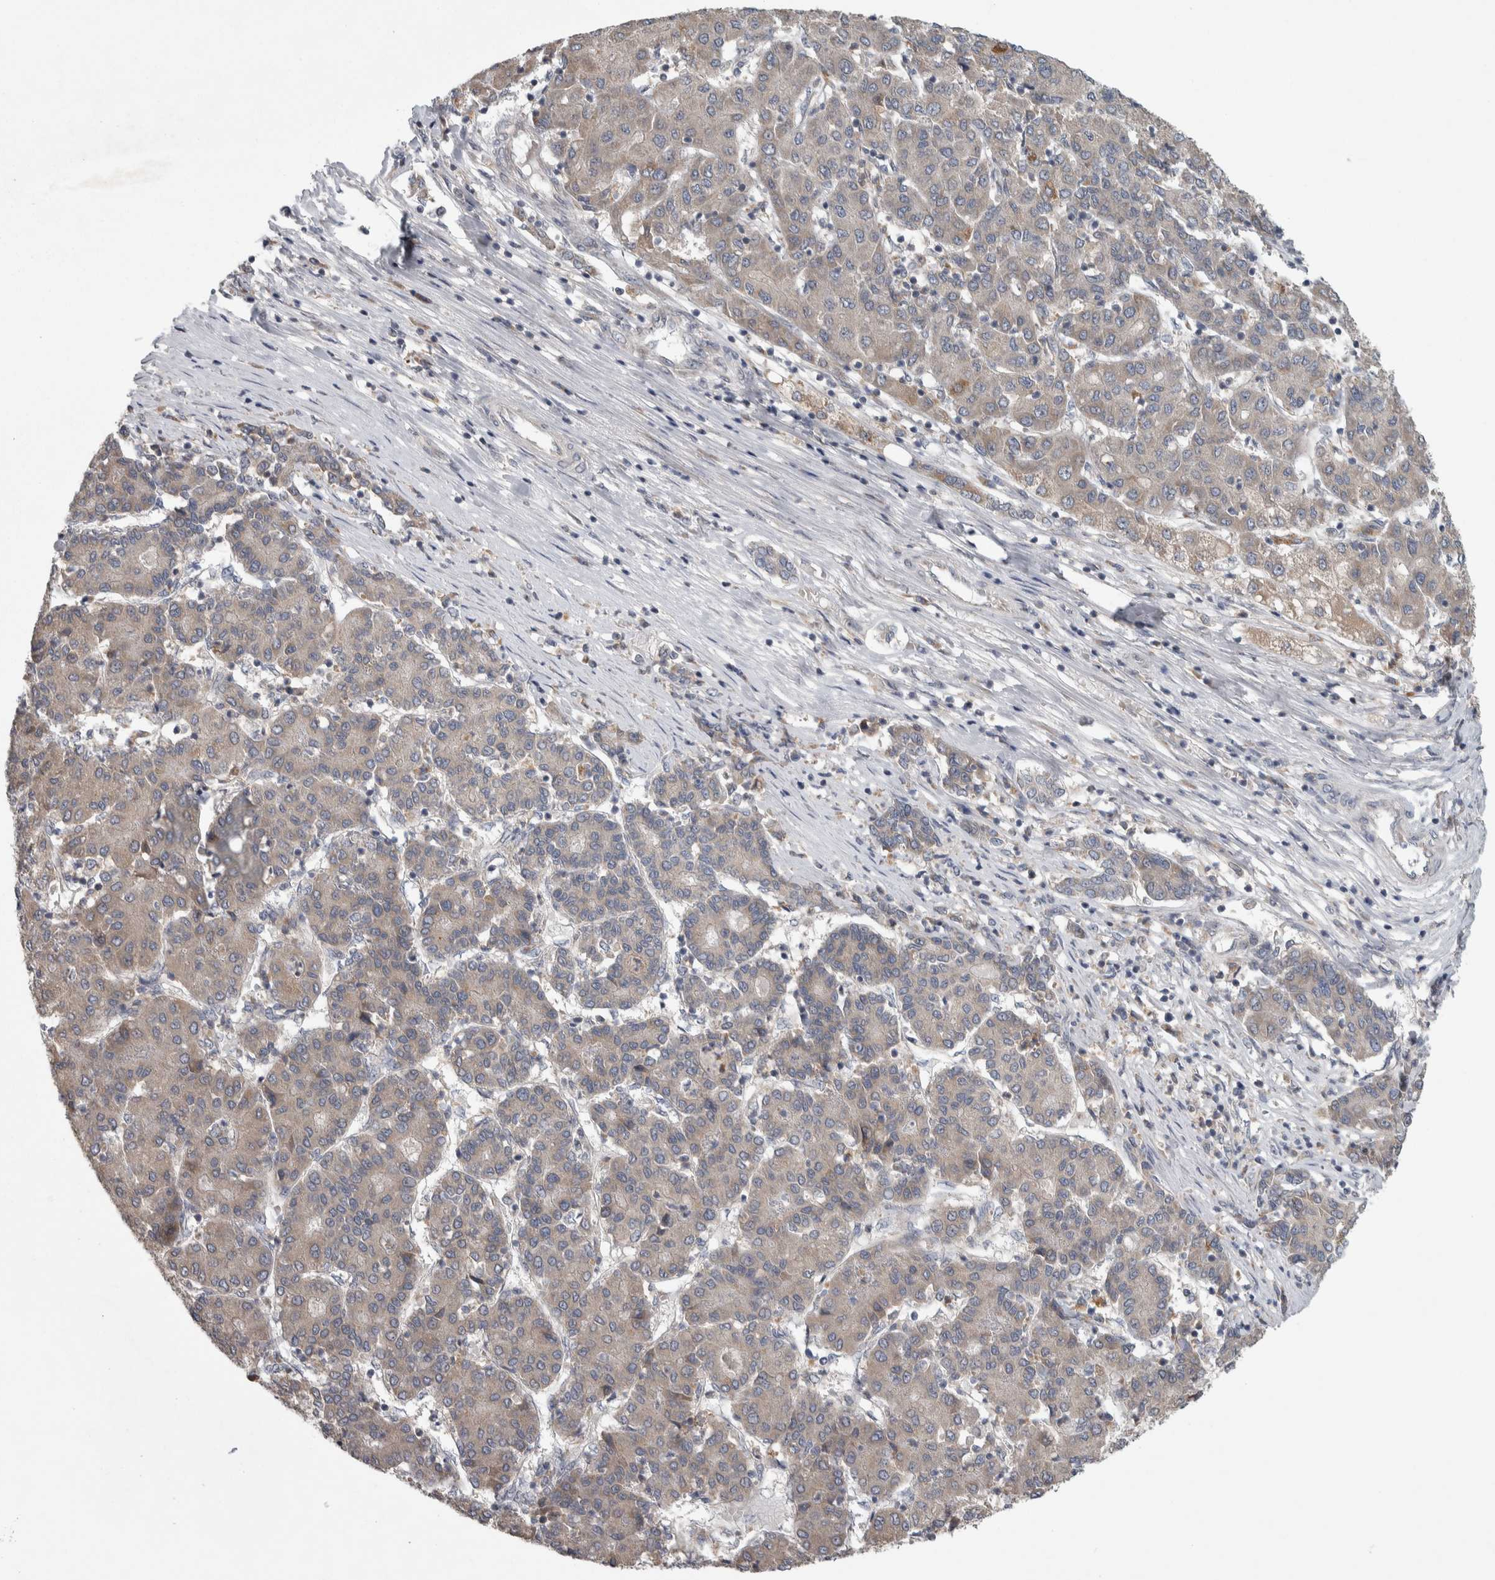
{"staining": {"intensity": "weak", "quantity": "<25%", "location": "cytoplasmic/membranous"}, "tissue": "liver cancer", "cell_type": "Tumor cells", "image_type": "cancer", "snomed": [{"axis": "morphology", "description": "Carcinoma, Hepatocellular, NOS"}, {"axis": "topography", "description": "Liver"}], "caption": "Tumor cells show no significant positivity in liver hepatocellular carcinoma. (IHC, brightfield microscopy, high magnification).", "gene": "SRP68", "patient": {"sex": "male", "age": 65}}